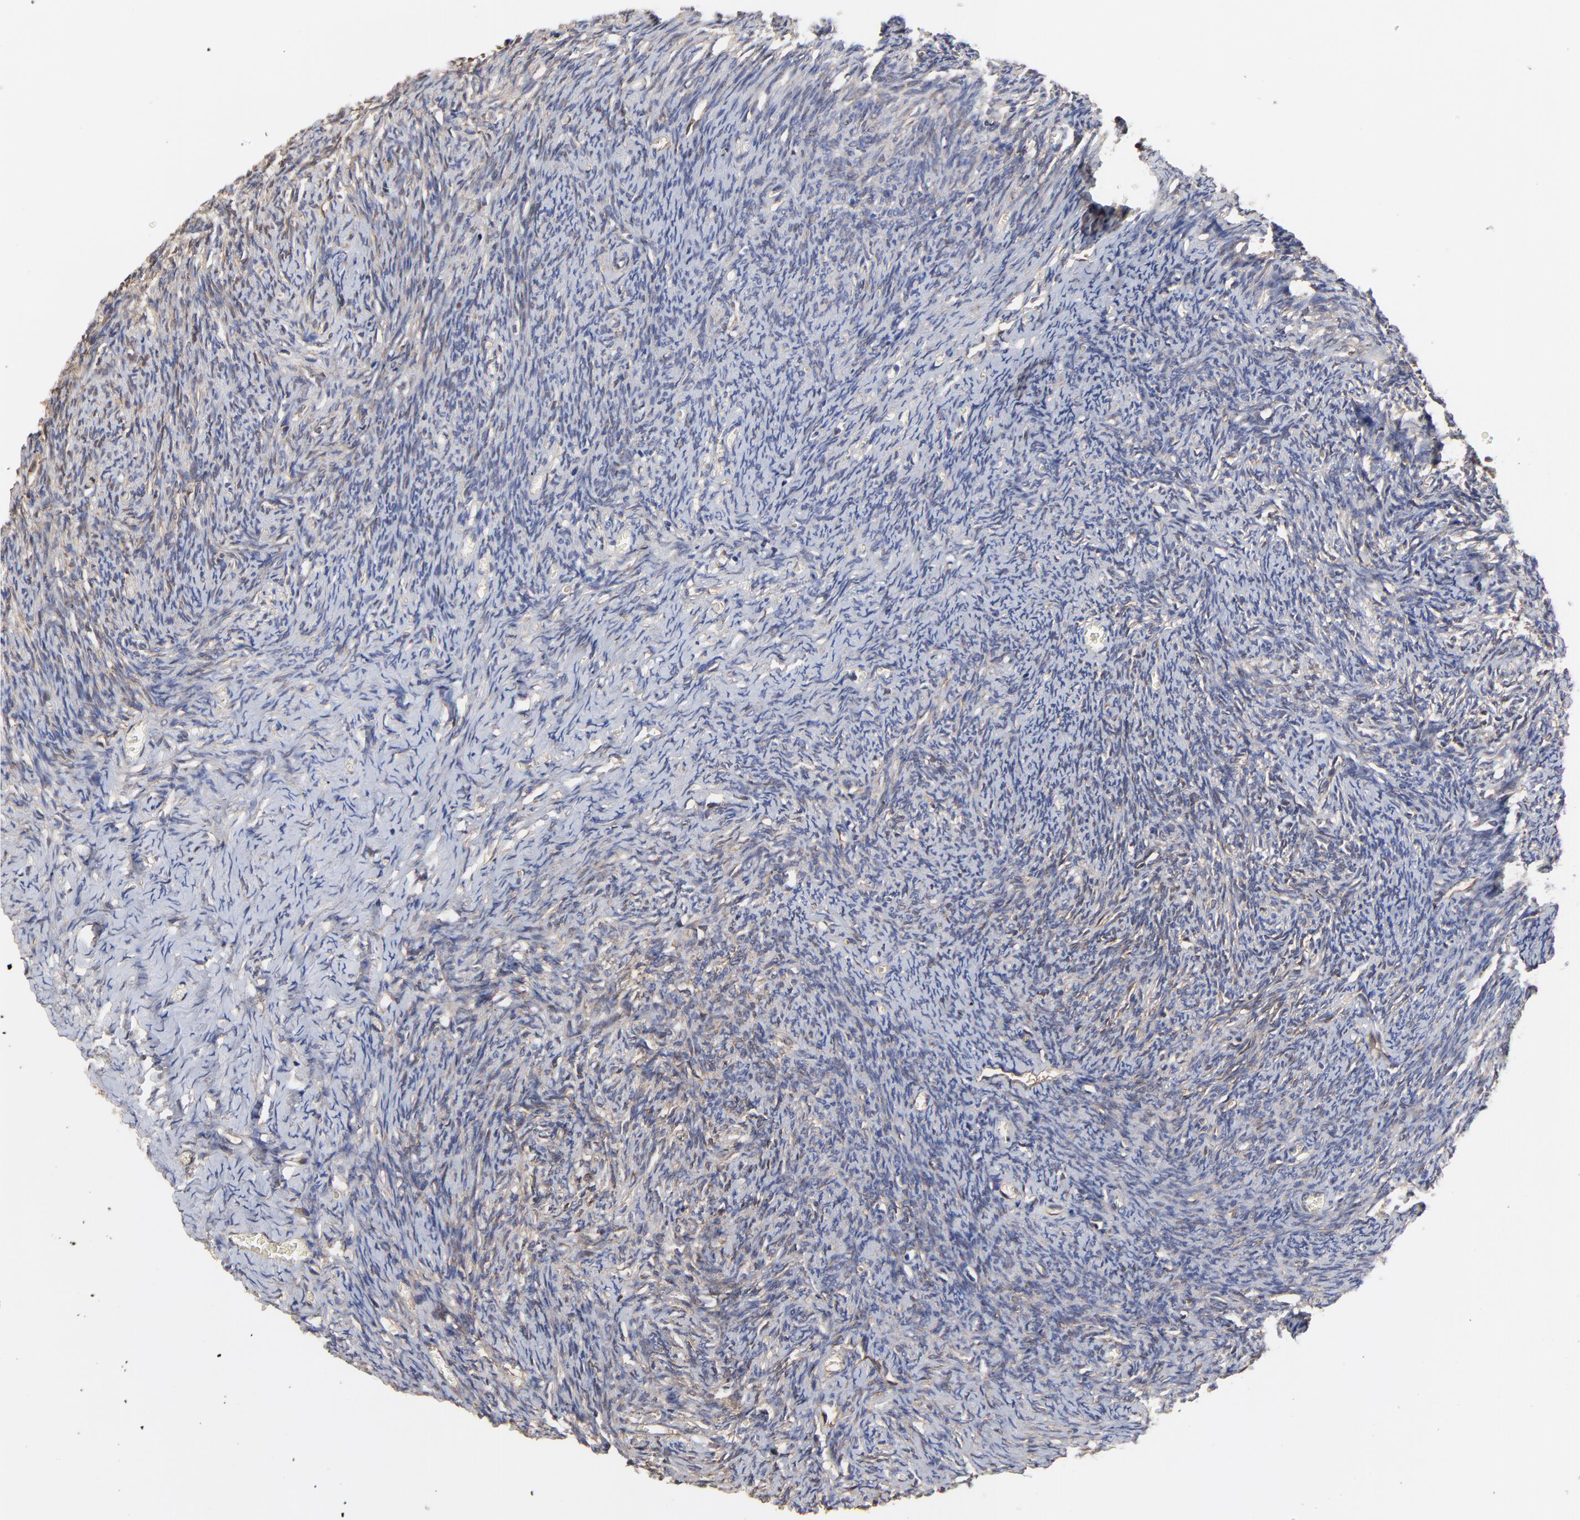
{"staining": {"intensity": "negative", "quantity": "none", "location": "none"}, "tissue": "ovary", "cell_type": "Follicle cells", "image_type": "normal", "snomed": [{"axis": "morphology", "description": "Normal tissue, NOS"}, {"axis": "topography", "description": "Ovary"}], "caption": "An immunohistochemistry image of unremarkable ovary is shown. There is no staining in follicle cells of ovary.", "gene": "ARMT1", "patient": {"sex": "female", "age": 54}}